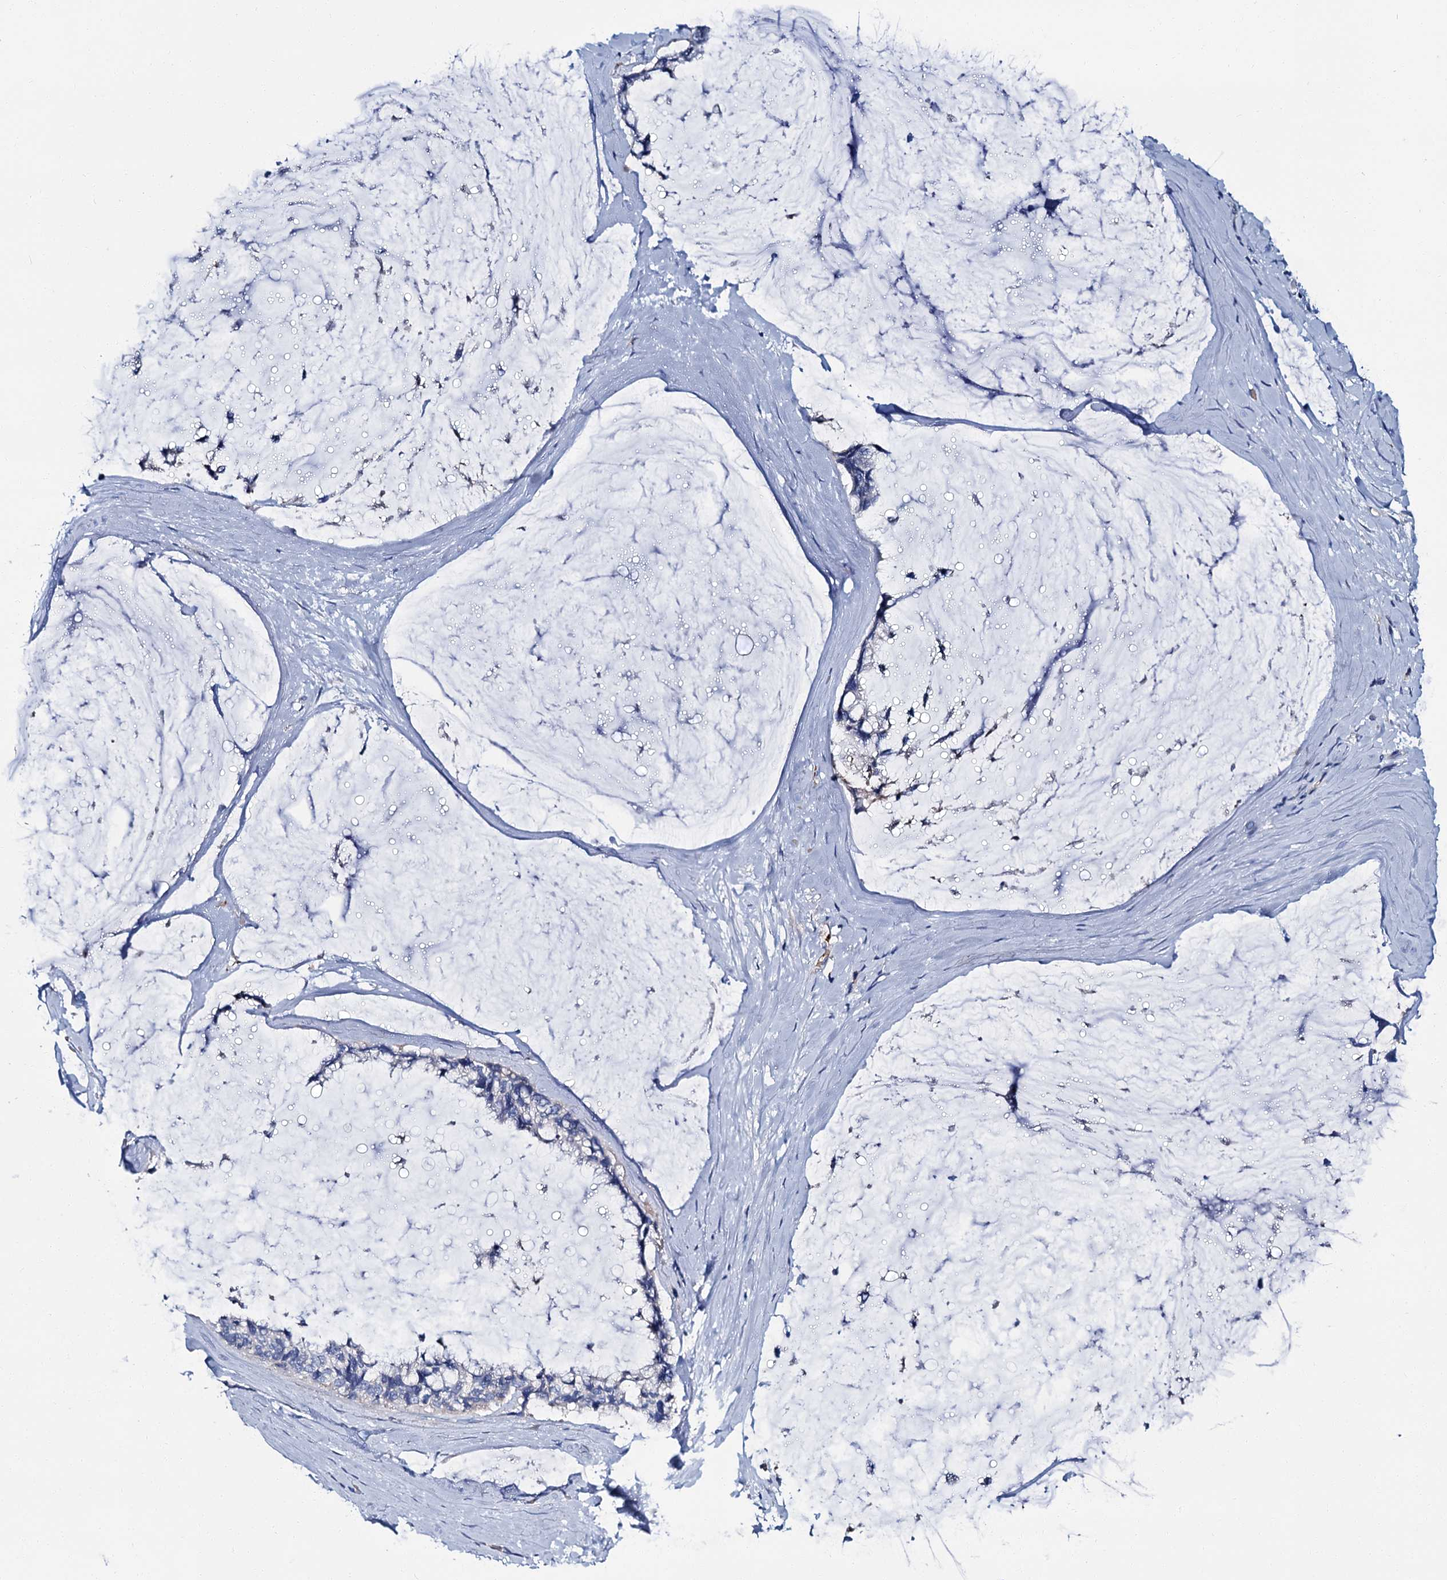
{"staining": {"intensity": "negative", "quantity": "none", "location": "none"}, "tissue": "ovarian cancer", "cell_type": "Tumor cells", "image_type": "cancer", "snomed": [{"axis": "morphology", "description": "Cystadenocarcinoma, mucinous, NOS"}, {"axis": "topography", "description": "Ovary"}], "caption": "Immunohistochemistry of mucinous cystadenocarcinoma (ovarian) demonstrates no expression in tumor cells.", "gene": "ATG2A", "patient": {"sex": "female", "age": 39}}